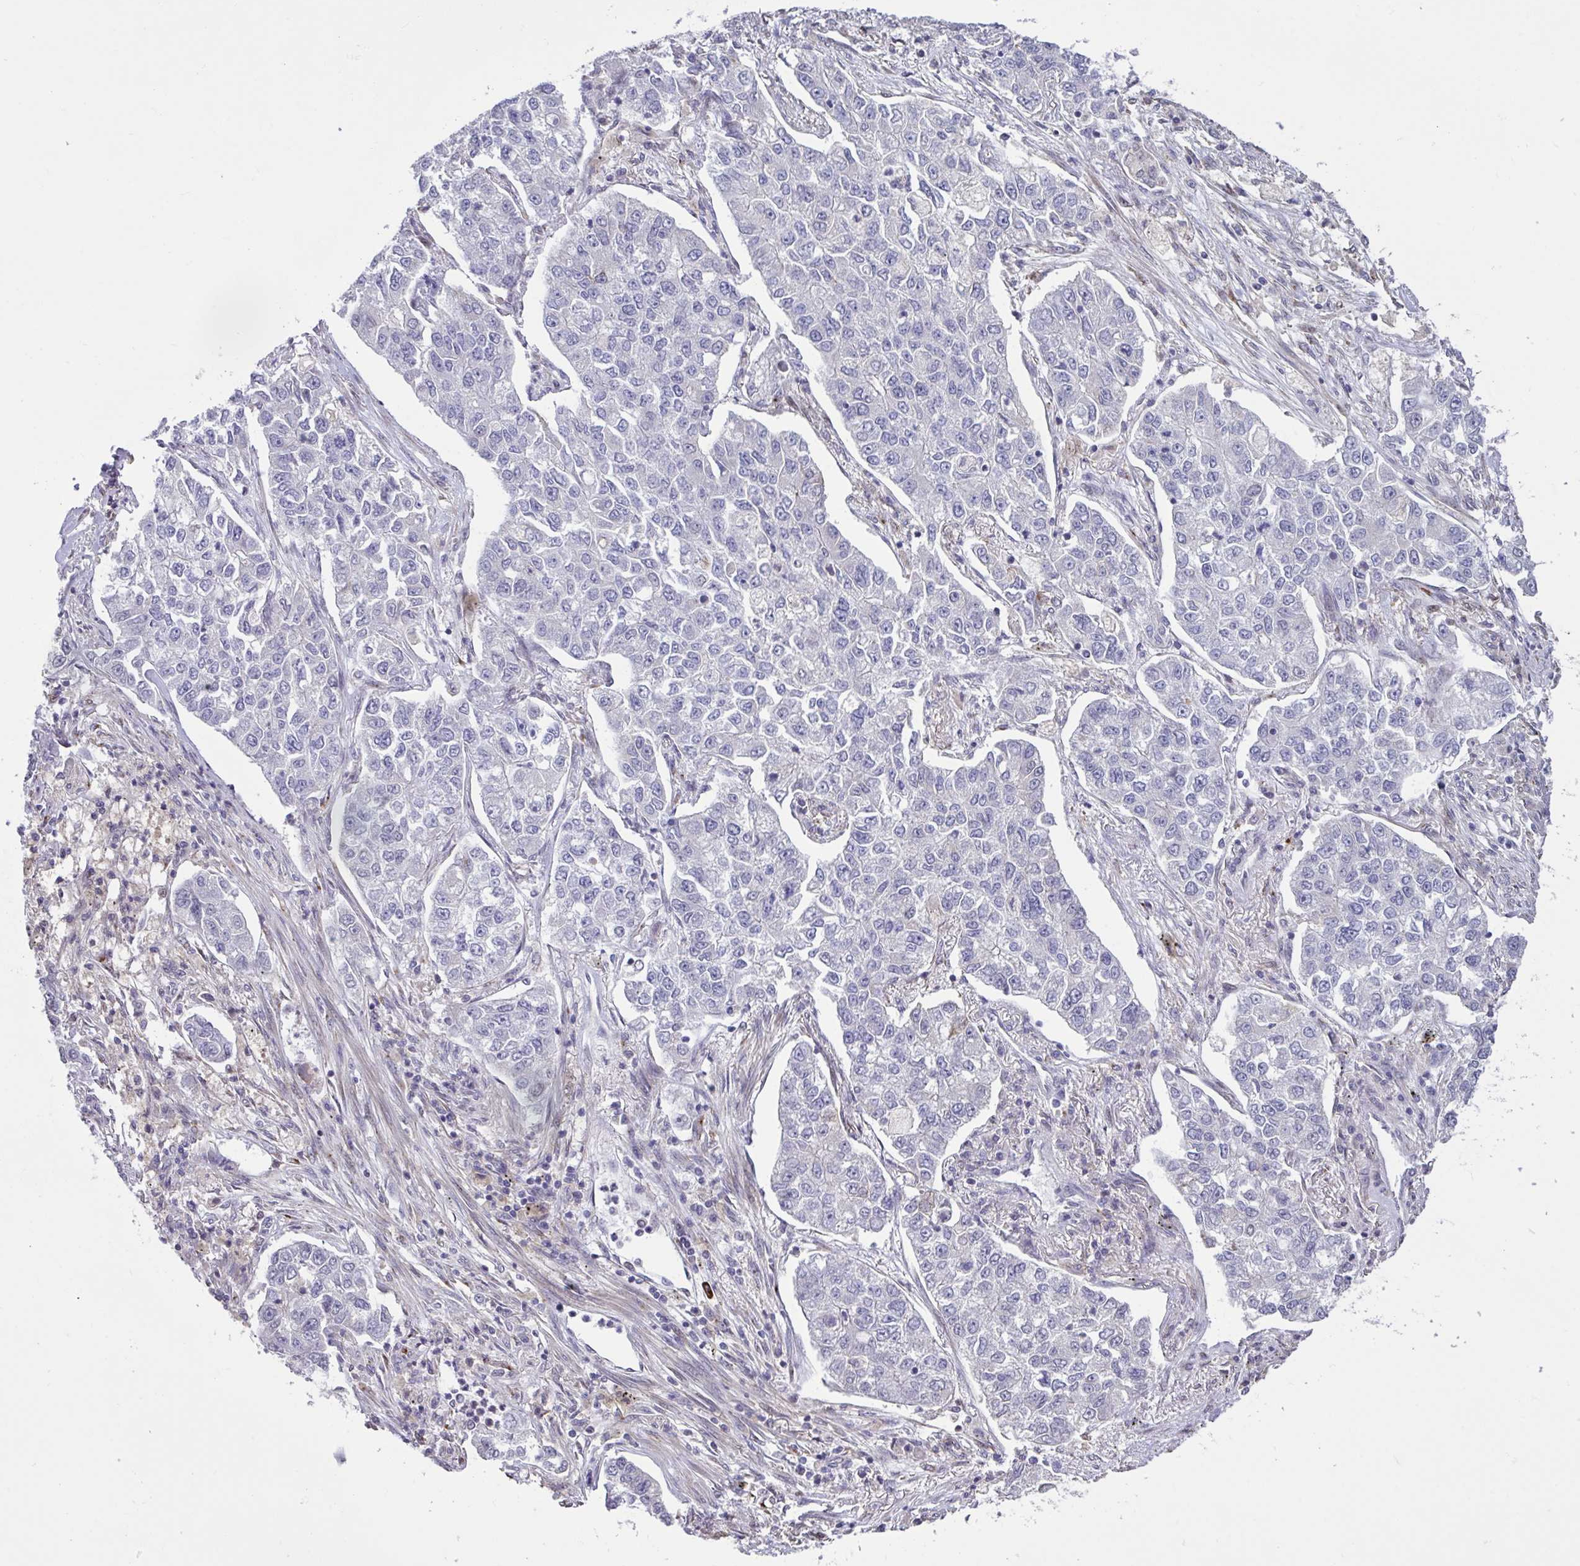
{"staining": {"intensity": "negative", "quantity": "none", "location": "none"}, "tissue": "lung cancer", "cell_type": "Tumor cells", "image_type": "cancer", "snomed": [{"axis": "morphology", "description": "Adenocarcinoma, NOS"}, {"axis": "topography", "description": "Lung"}], "caption": "Tumor cells are negative for brown protein staining in lung cancer.", "gene": "MRGPRX2", "patient": {"sex": "male", "age": 49}}